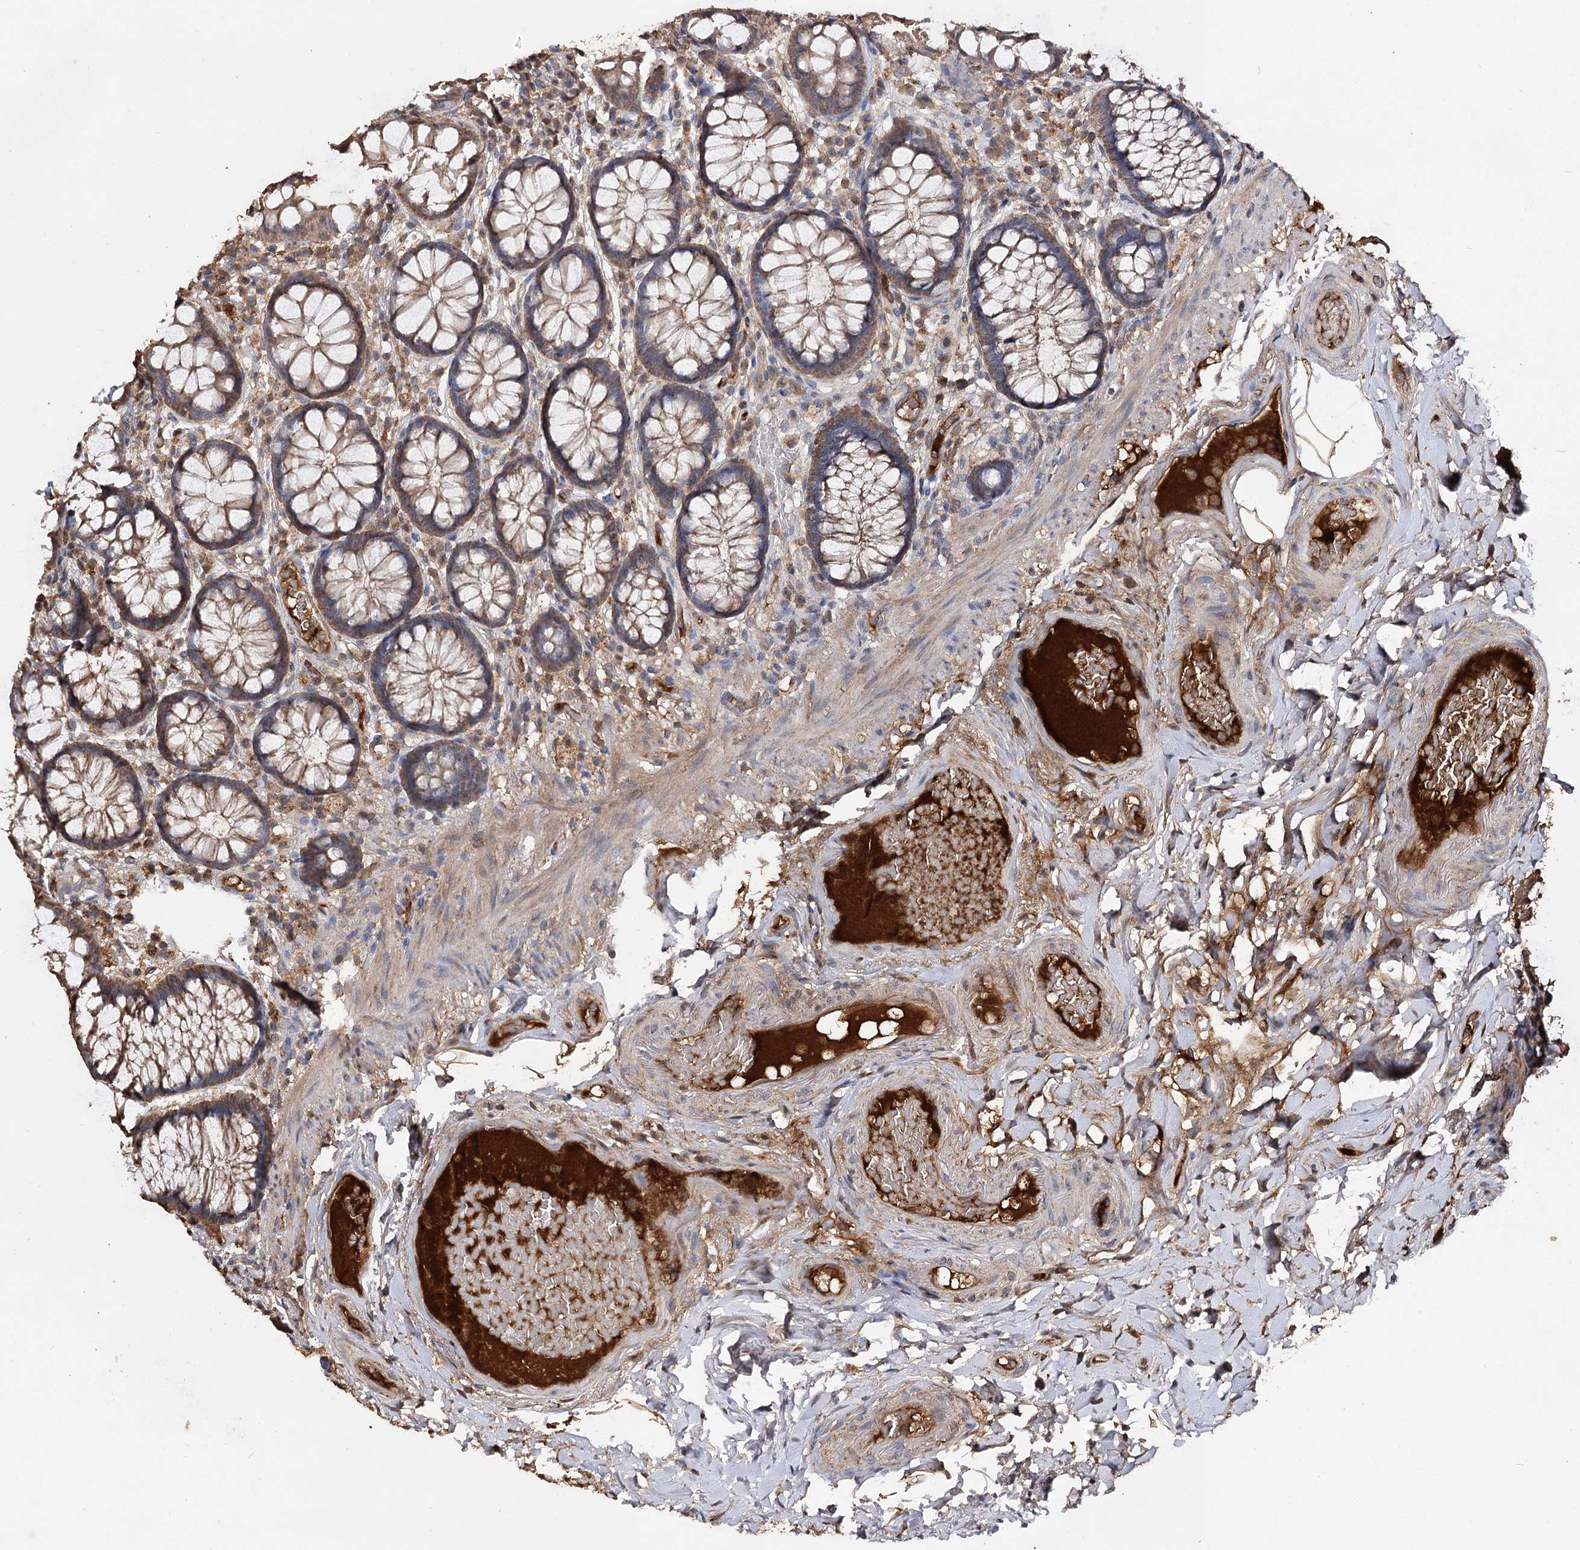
{"staining": {"intensity": "moderate", "quantity": ">75%", "location": "cytoplasmic/membranous"}, "tissue": "rectum", "cell_type": "Glandular cells", "image_type": "normal", "snomed": [{"axis": "morphology", "description": "Normal tissue, NOS"}, {"axis": "topography", "description": "Rectum"}], "caption": "Immunohistochemistry of normal rectum reveals medium levels of moderate cytoplasmic/membranous expression in approximately >75% of glandular cells.", "gene": "ARL13A", "patient": {"sex": "male", "age": 83}}